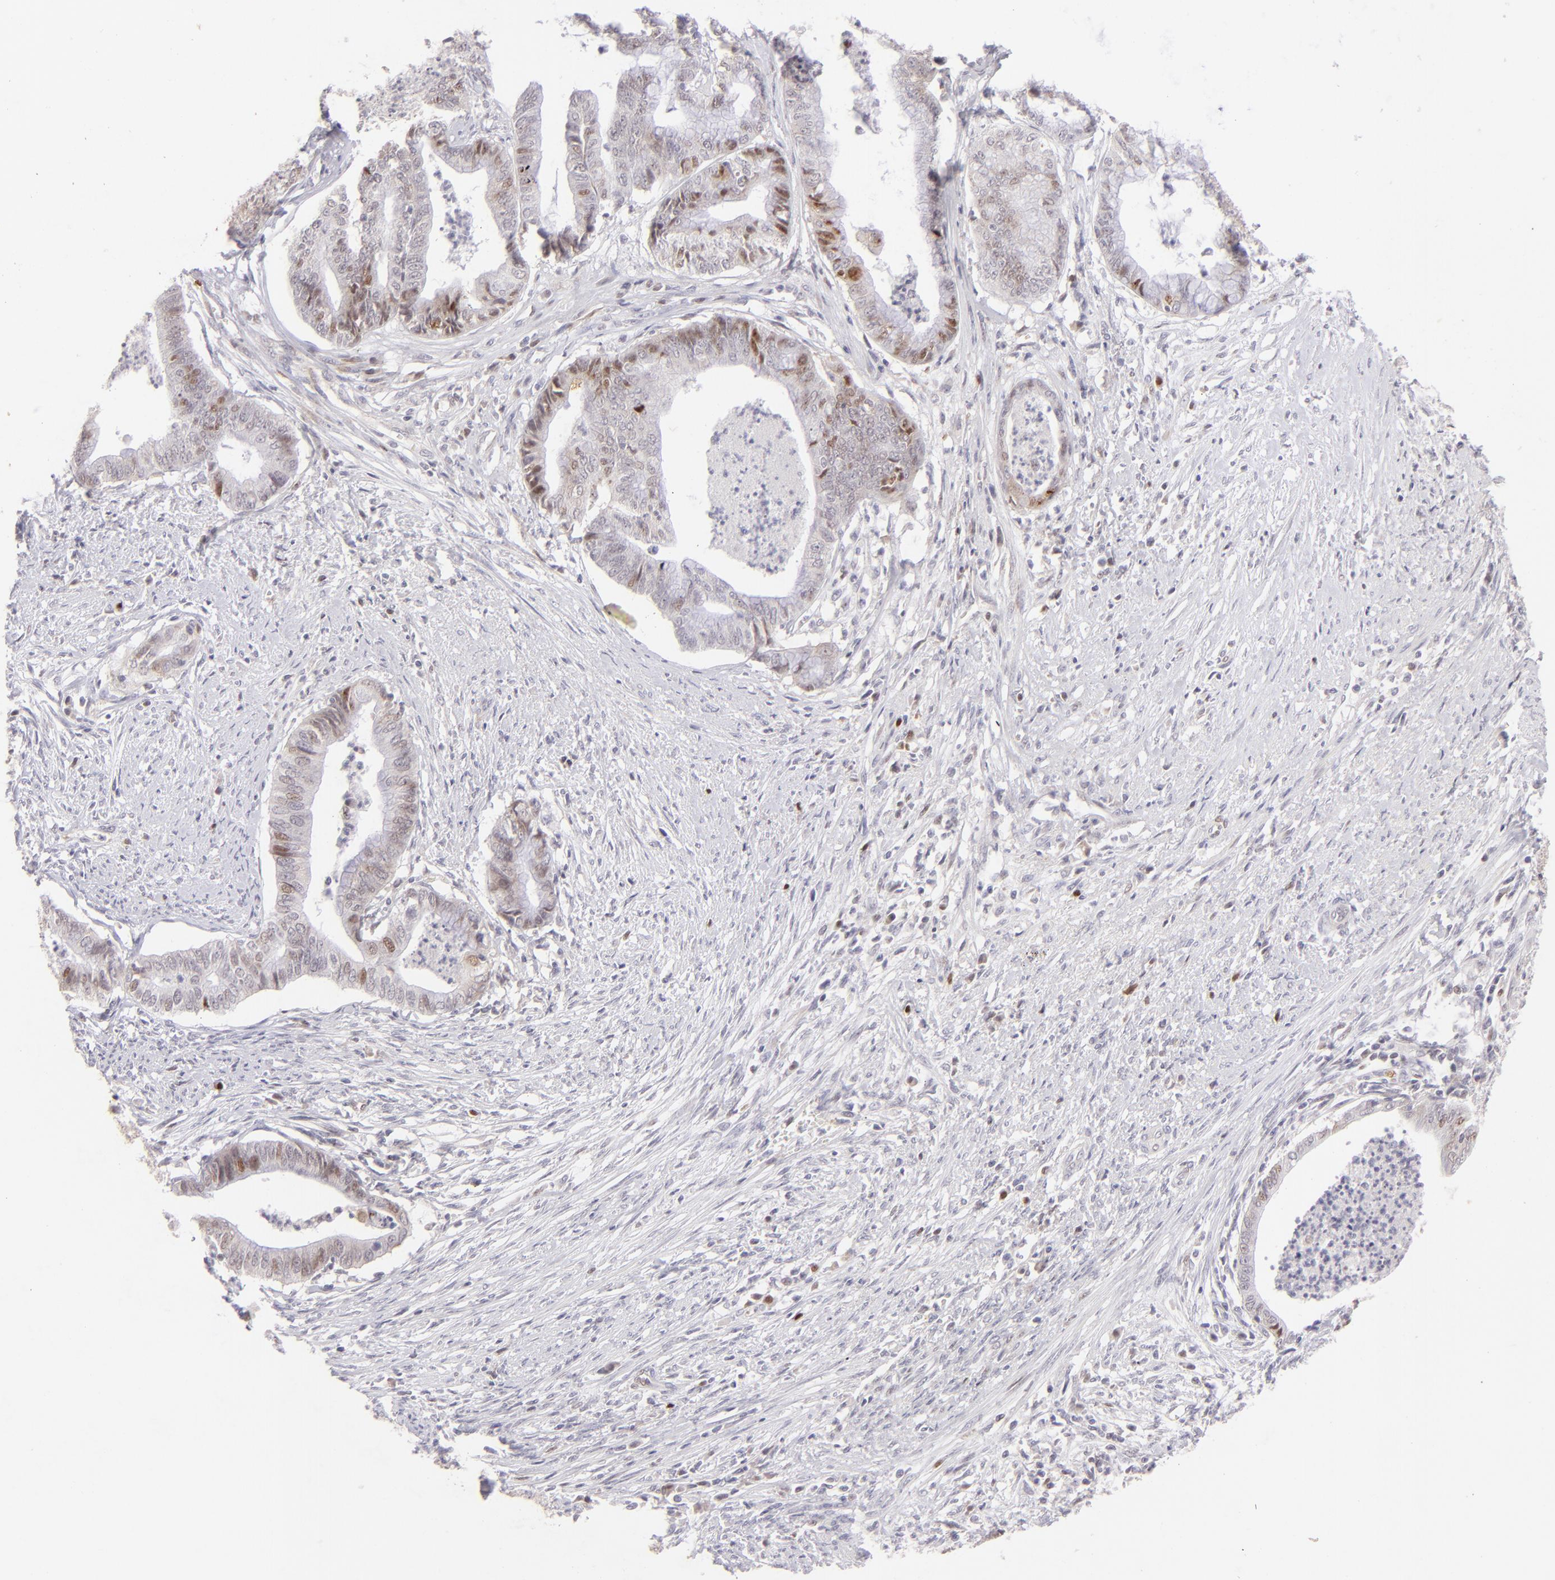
{"staining": {"intensity": "moderate", "quantity": "<25%", "location": "nuclear"}, "tissue": "endometrial cancer", "cell_type": "Tumor cells", "image_type": "cancer", "snomed": [{"axis": "morphology", "description": "Necrosis, NOS"}, {"axis": "morphology", "description": "Adenocarcinoma, NOS"}, {"axis": "topography", "description": "Endometrium"}], "caption": "Immunohistochemical staining of endometrial cancer exhibits low levels of moderate nuclear expression in about <25% of tumor cells.", "gene": "POU2F1", "patient": {"sex": "female", "age": 79}}